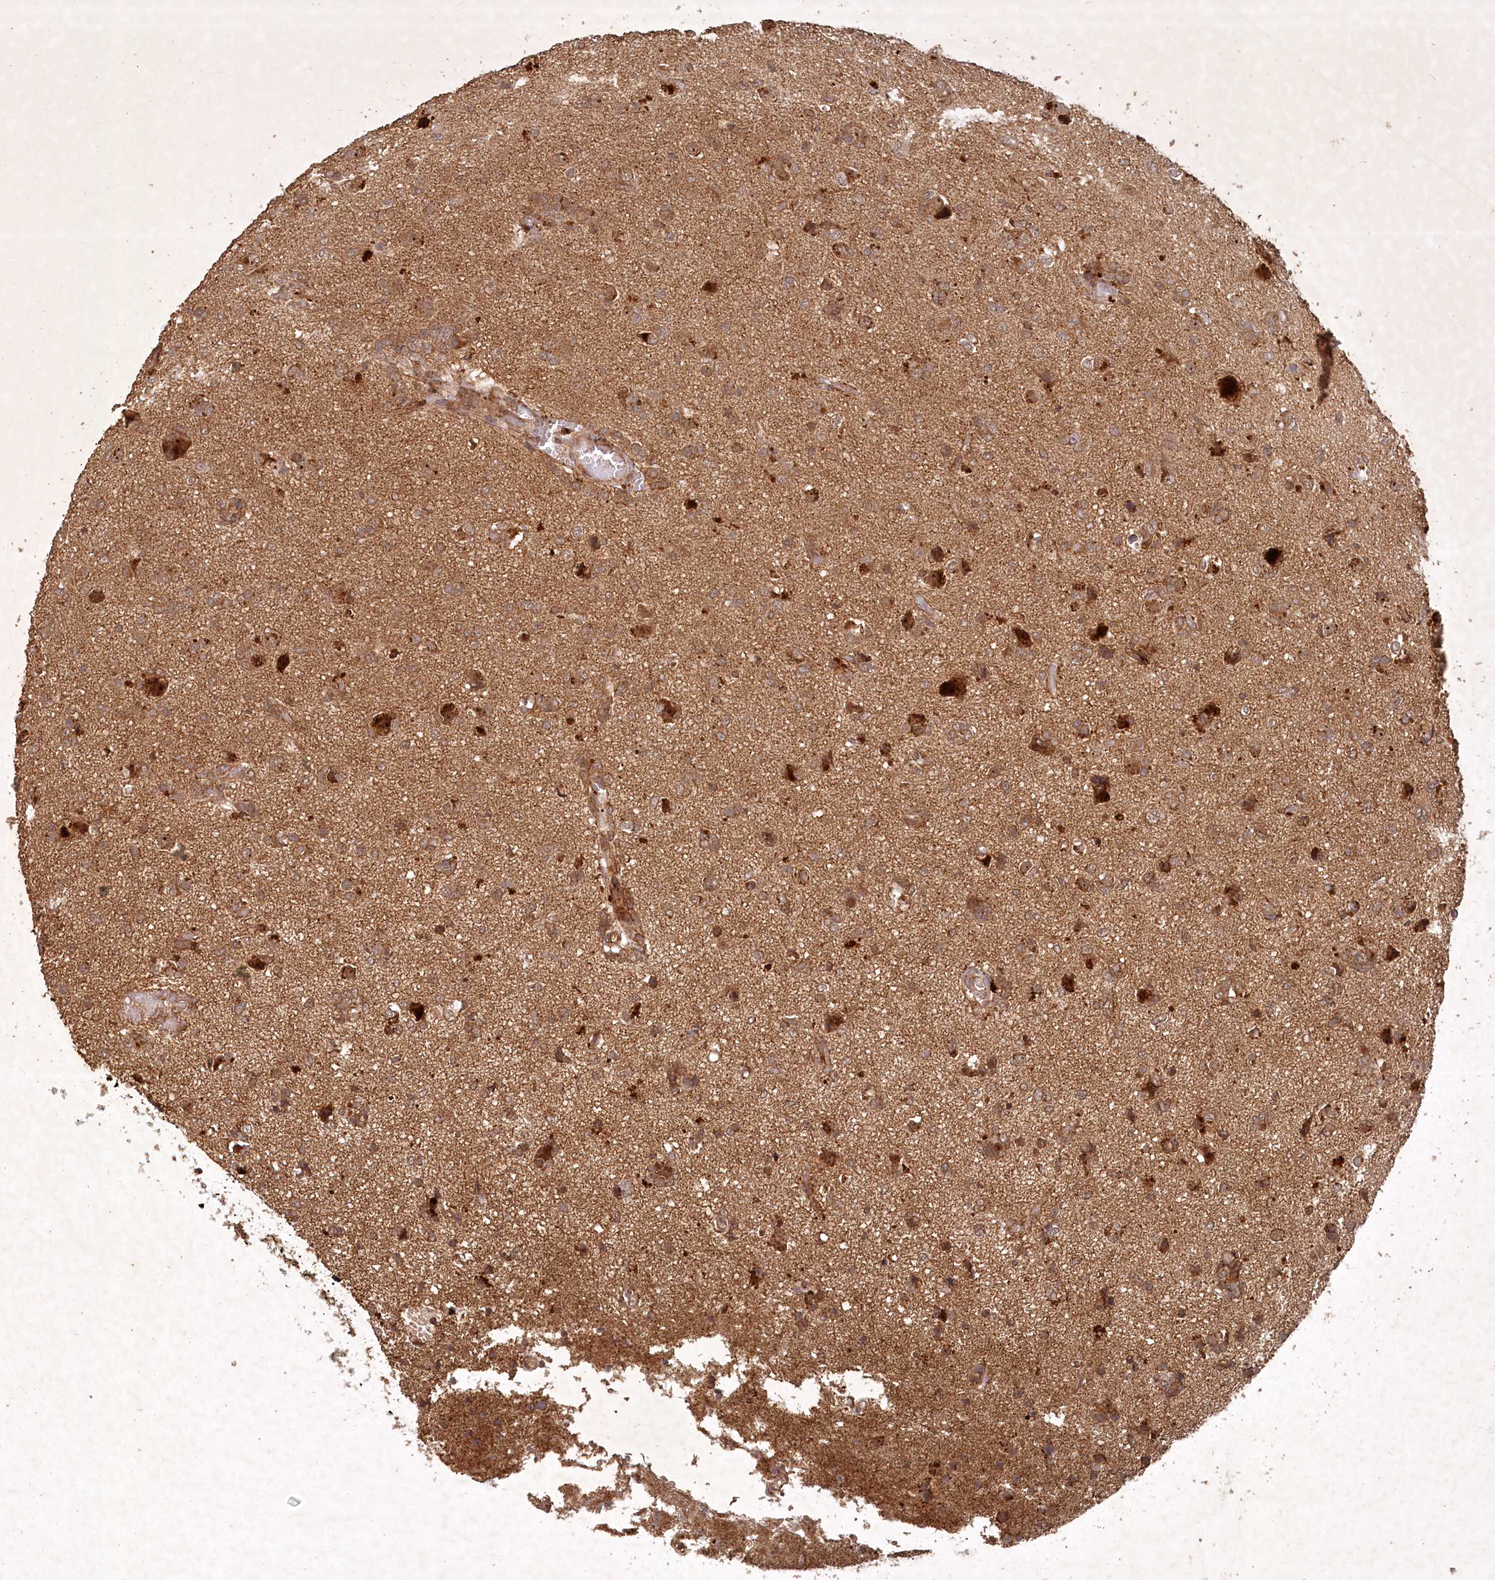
{"staining": {"intensity": "moderate", "quantity": ">75%", "location": "cytoplasmic/membranous"}, "tissue": "glioma", "cell_type": "Tumor cells", "image_type": "cancer", "snomed": [{"axis": "morphology", "description": "Glioma, malignant, High grade"}, {"axis": "topography", "description": "Brain"}], "caption": "DAB (3,3'-diaminobenzidine) immunohistochemical staining of glioma displays moderate cytoplasmic/membranous protein expression in approximately >75% of tumor cells.", "gene": "UNC93A", "patient": {"sex": "female", "age": 59}}